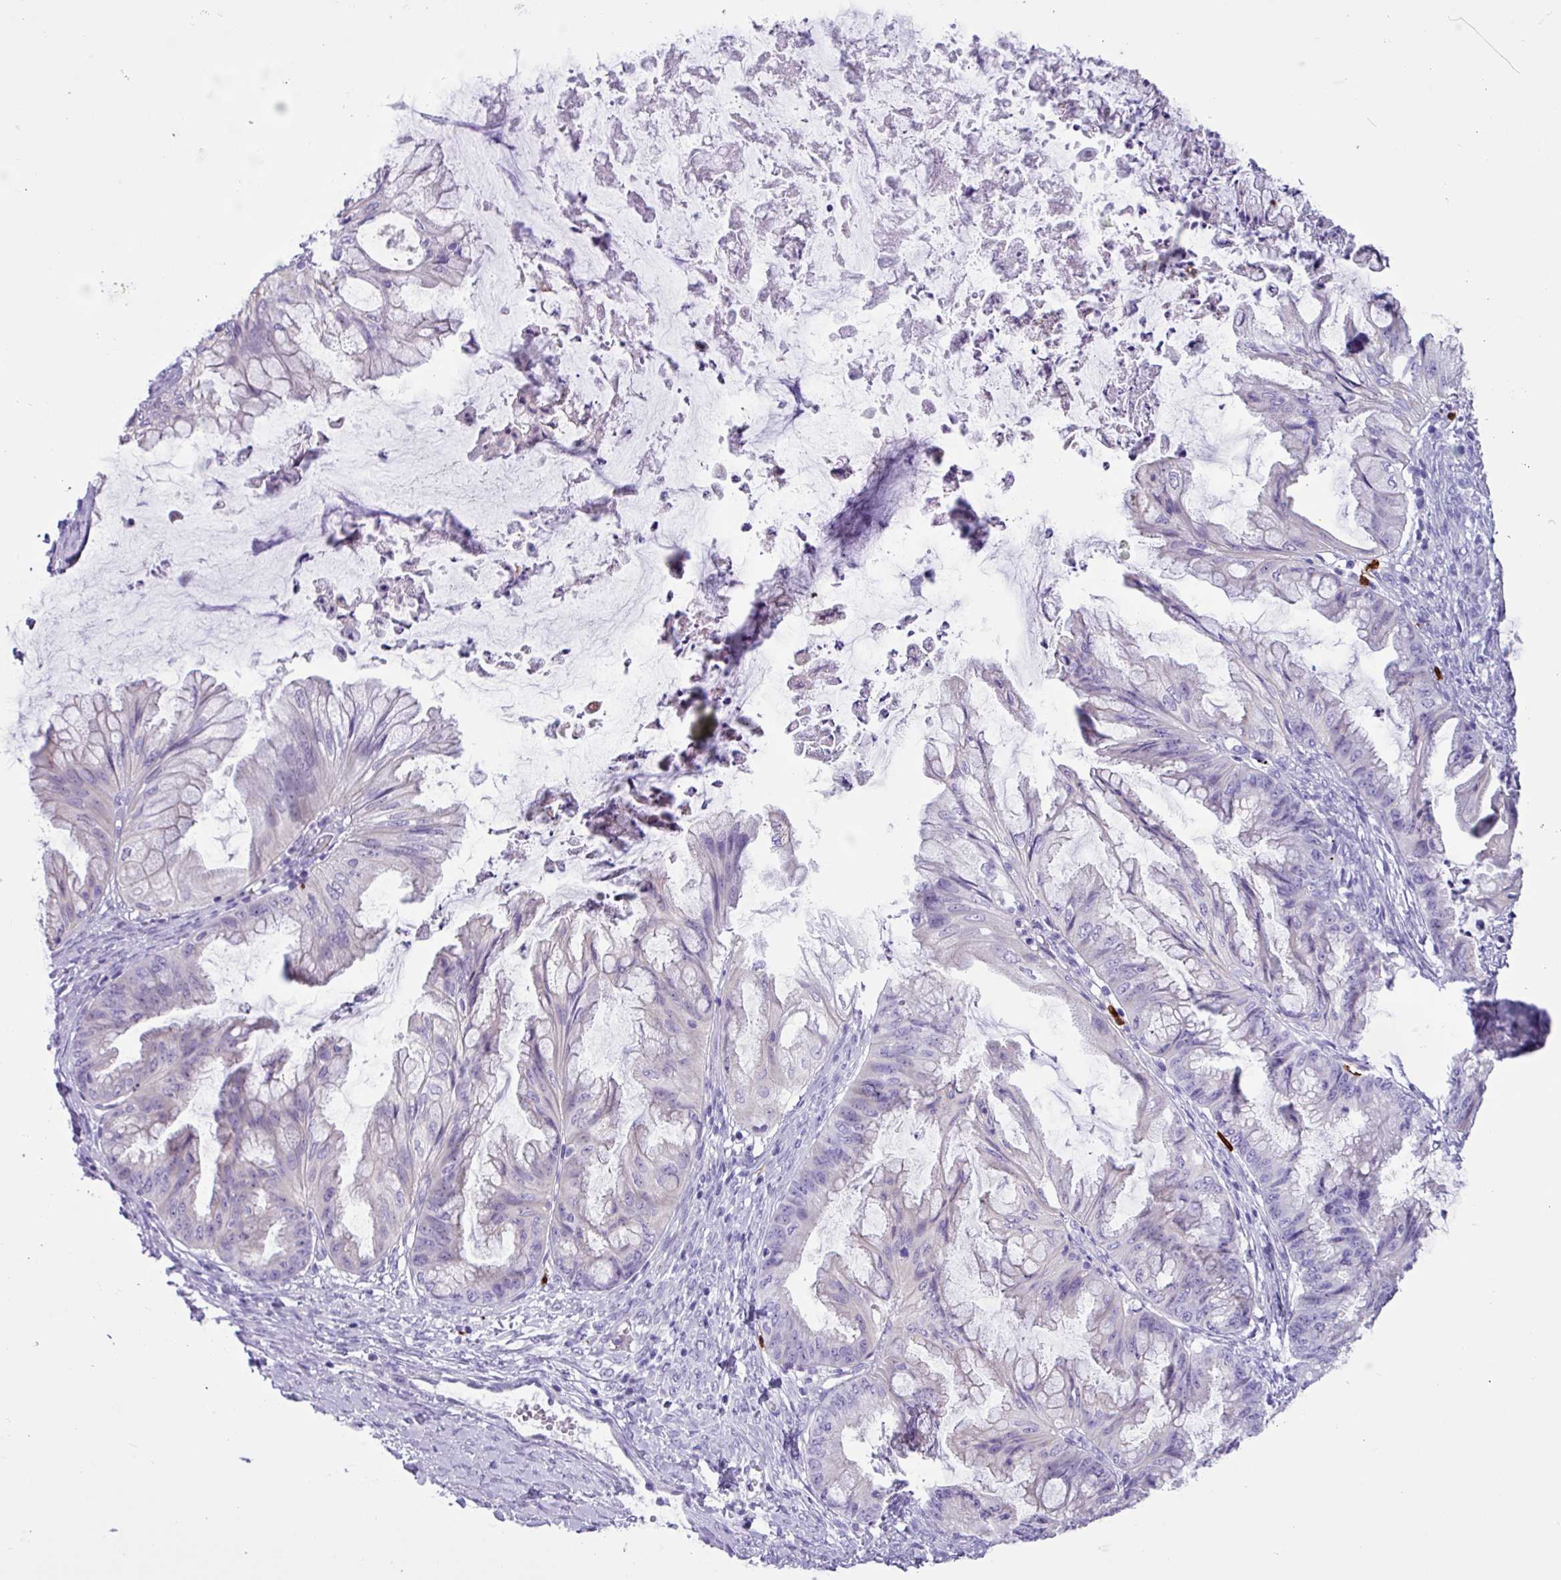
{"staining": {"intensity": "negative", "quantity": "none", "location": "none"}, "tissue": "ovarian cancer", "cell_type": "Tumor cells", "image_type": "cancer", "snomed": [{"axis": "morphology", "description": "Cystadenocarcinoma, mucinous, NOS"}, {"axis": "topography", "description": "Ovary"}], "caption": "This is an immunohistochemistry photomicrograph of human ovarian cancer (mucinous cystadenocarcinoma). There is no positivity in tumor cells.", "gene": "MRM2", "patient": {"sex": "female", "age": 35}}